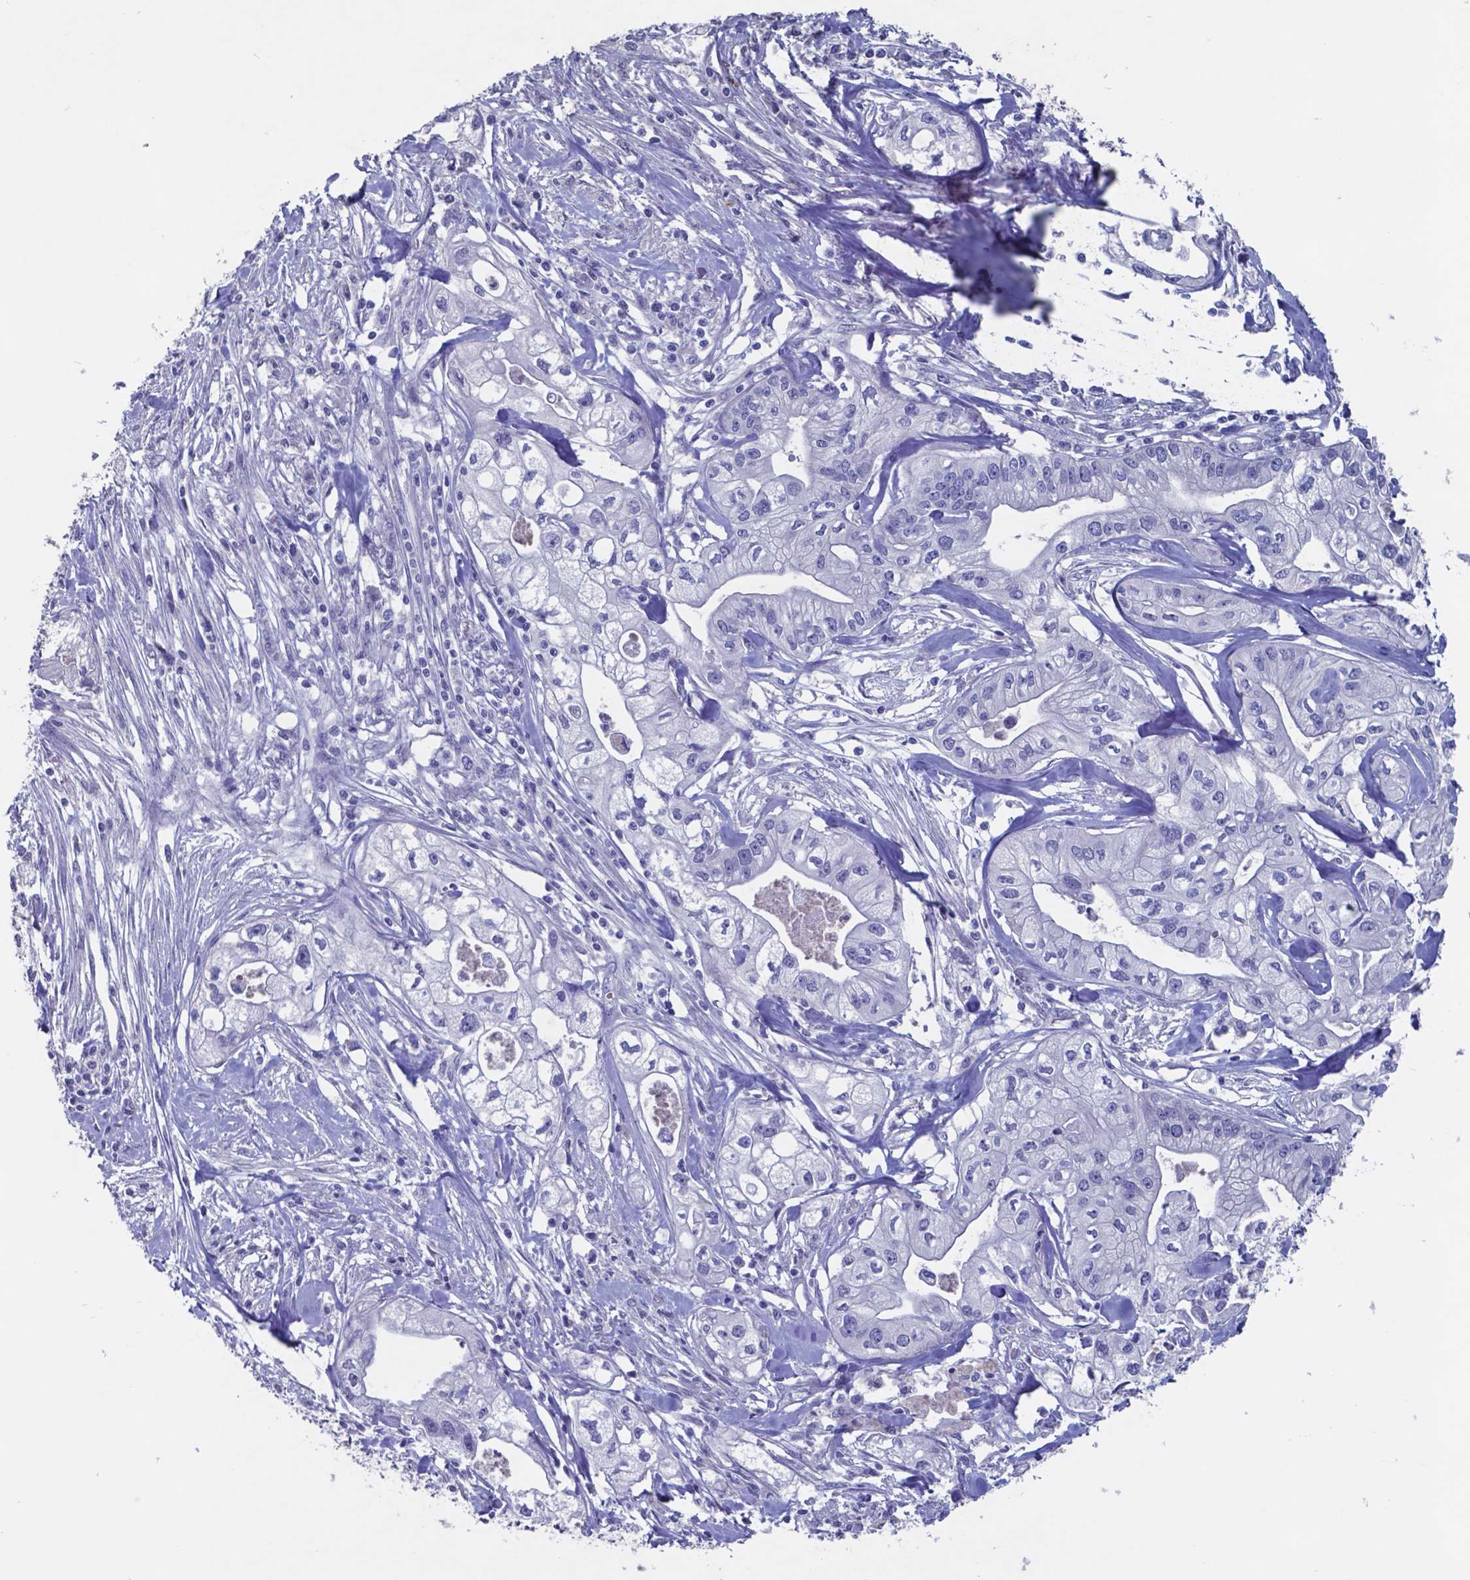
{"staining": {"intensity": "negative", "quantity": "none", "location": "none"}, "tissue": "pancreatic cancer", "cell_type": "Tumor cells", "image_type": "cancer", "snomed": [{"axis": "morphology", "description": "Adenocarcinoma, NOS"}, {"axis": "topography", "description": "Pancreas"}], "caption": "Tumor cells show no significant protein staining in pancreatic adenocarcinoma.", "gene": "TTR", "patient": {"sex": "male", "age": 70}}